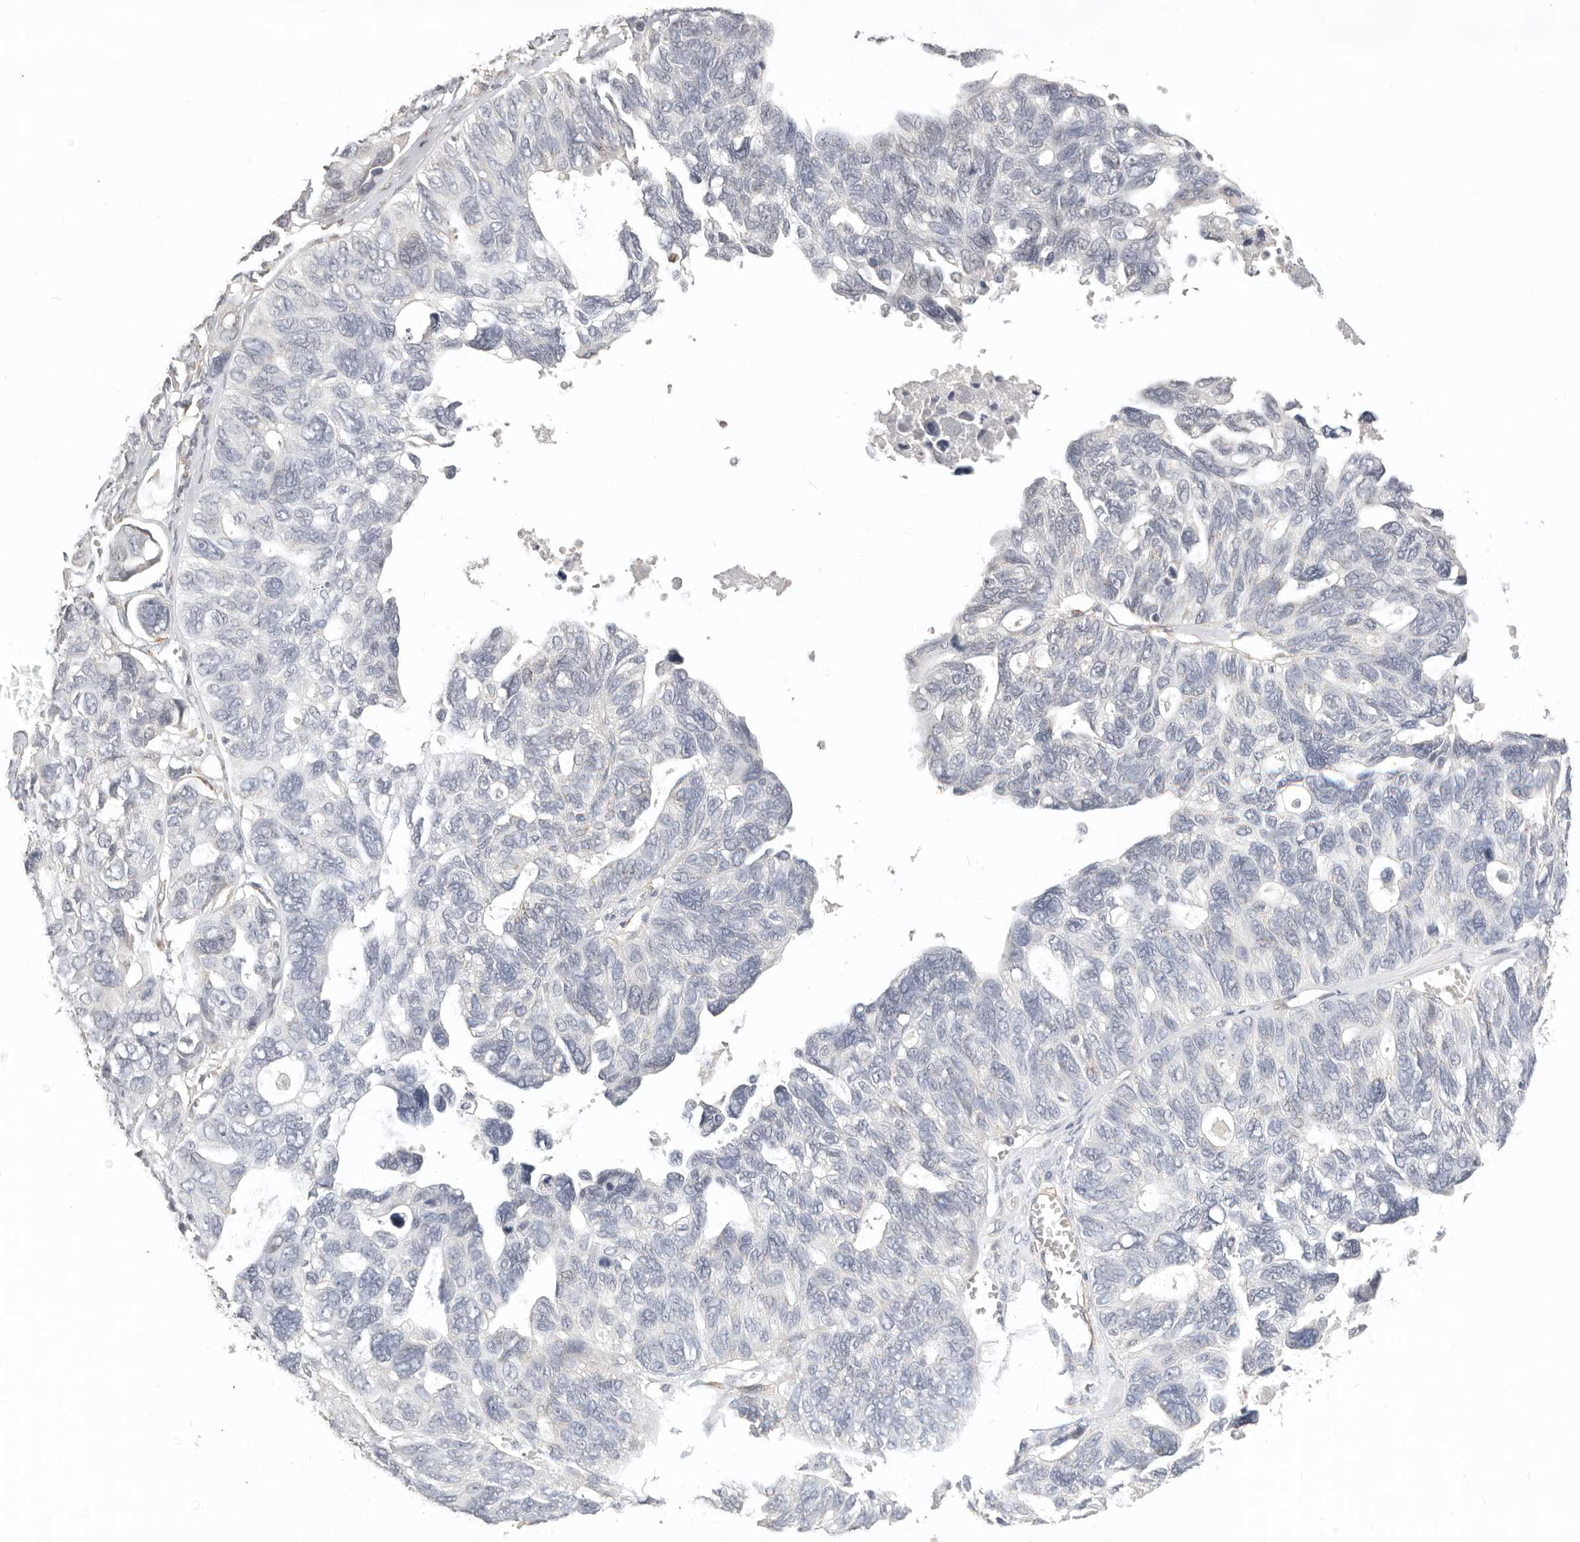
{"staining": {"intensity": "negative", "quantity": "none", "location": "none"}, "tissue": "ovarian cancer", "cell_type": "Tumor cells", "image_type": "cancer", "snomed": [{"axis": "morphology", "description": "Cystadenocarcinoma, serous, NOS"}, {"axis": "topography", "description": "Ovary"}], "caption": "A photomicrograph of human ovarian serous cystadenocarcinoma is negative for staining in tumor cells.", "gene": "RABAC1", "patient": {"sex": "female", "age": 79}}